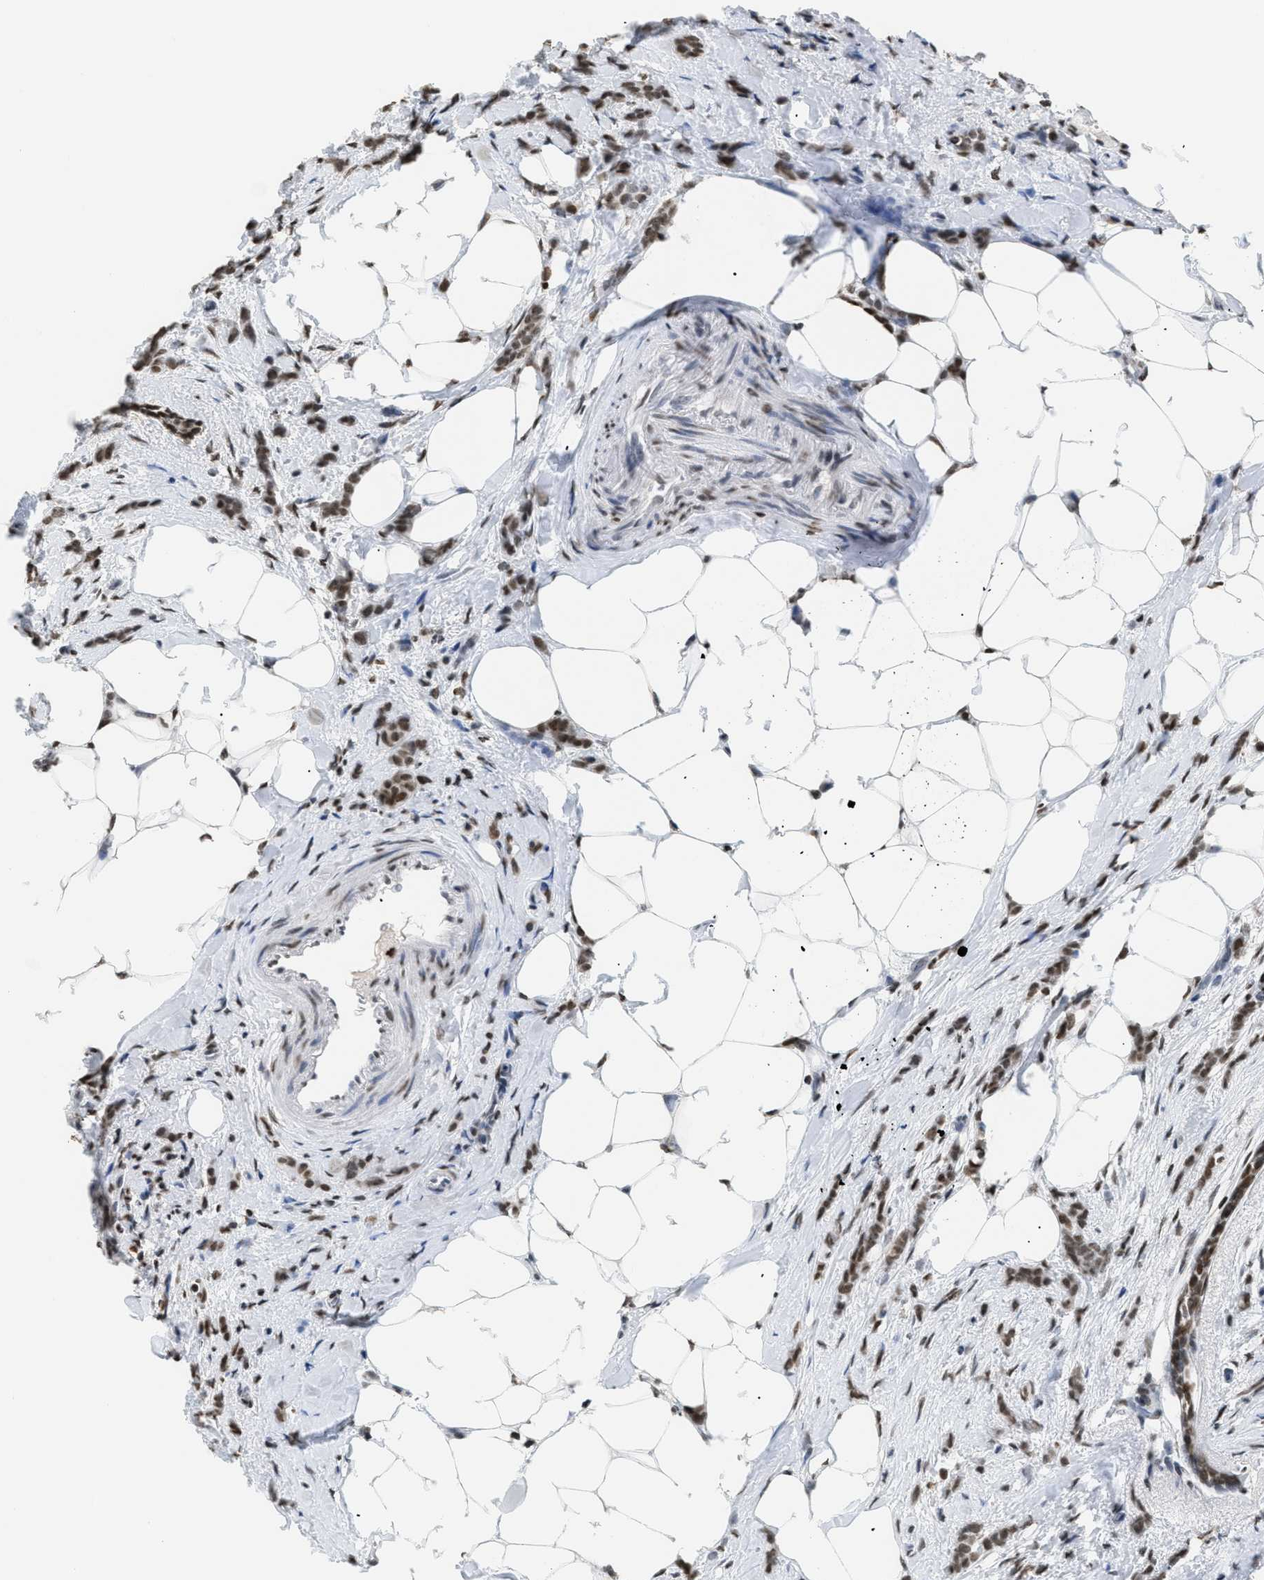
{"staining": {"intensity": "moderate", "quantity": ">75%", "location": "nuclear"}, "tissue": "breast cancer", "cell_type": "Tumor cells", "image_type": "cancer", "snomed": [{"axis": "morphology", "description": "Lobular carcinoma, in situ"}, {"axis": "morphology", "description": "Lobular carcinoma"}, {"axis": "topography", "description": "Breast"}], "caption": "Brown immunohistochemical staining in breast cancer reveals moderate nuclear expression in about >75% of tumor cells.", "gene": "HMGN2", "patient": {"sex": "female", "age": 41}}